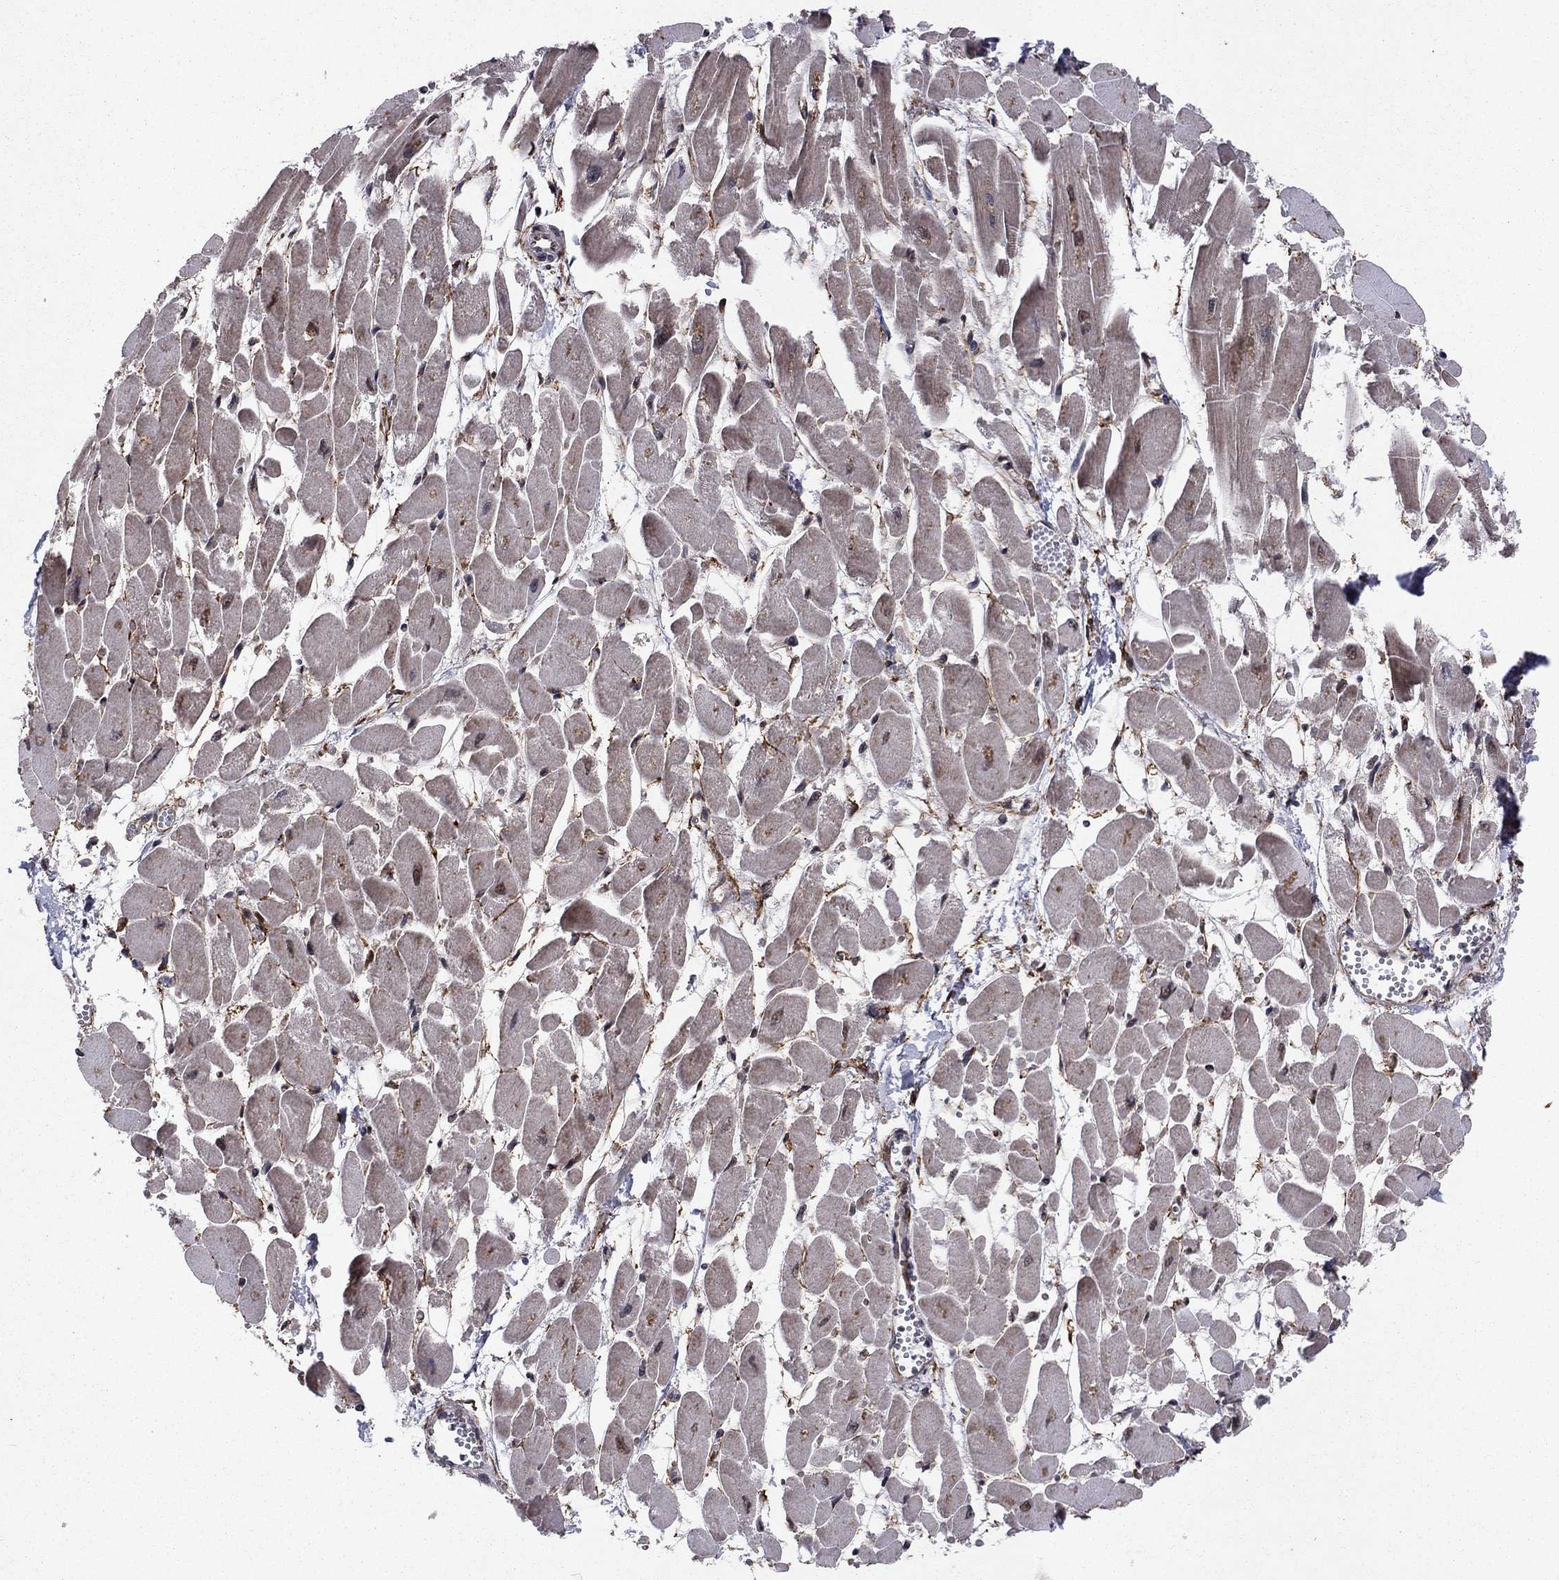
{"staining": {"intensity": "moderate", "quantity": "<25%", "location": "nuclear"}, "tissue": "heart muscle", "cell_type": "Cardiomyocytes", "image_type": "normal", "snomed": [{"axis": "morphology", "description": "Normal tissue, NOS"}, {"axis": "topography", "description": "Heart"}], "caption": "Approximately <25% of cardiomyocytes in benign human heart muscle display moderate nuclear protein positivity as visualized by brown immunohistochemical staining.", "gene": "SSX2IP", "patient": {"sex": "female", "age": 52}}